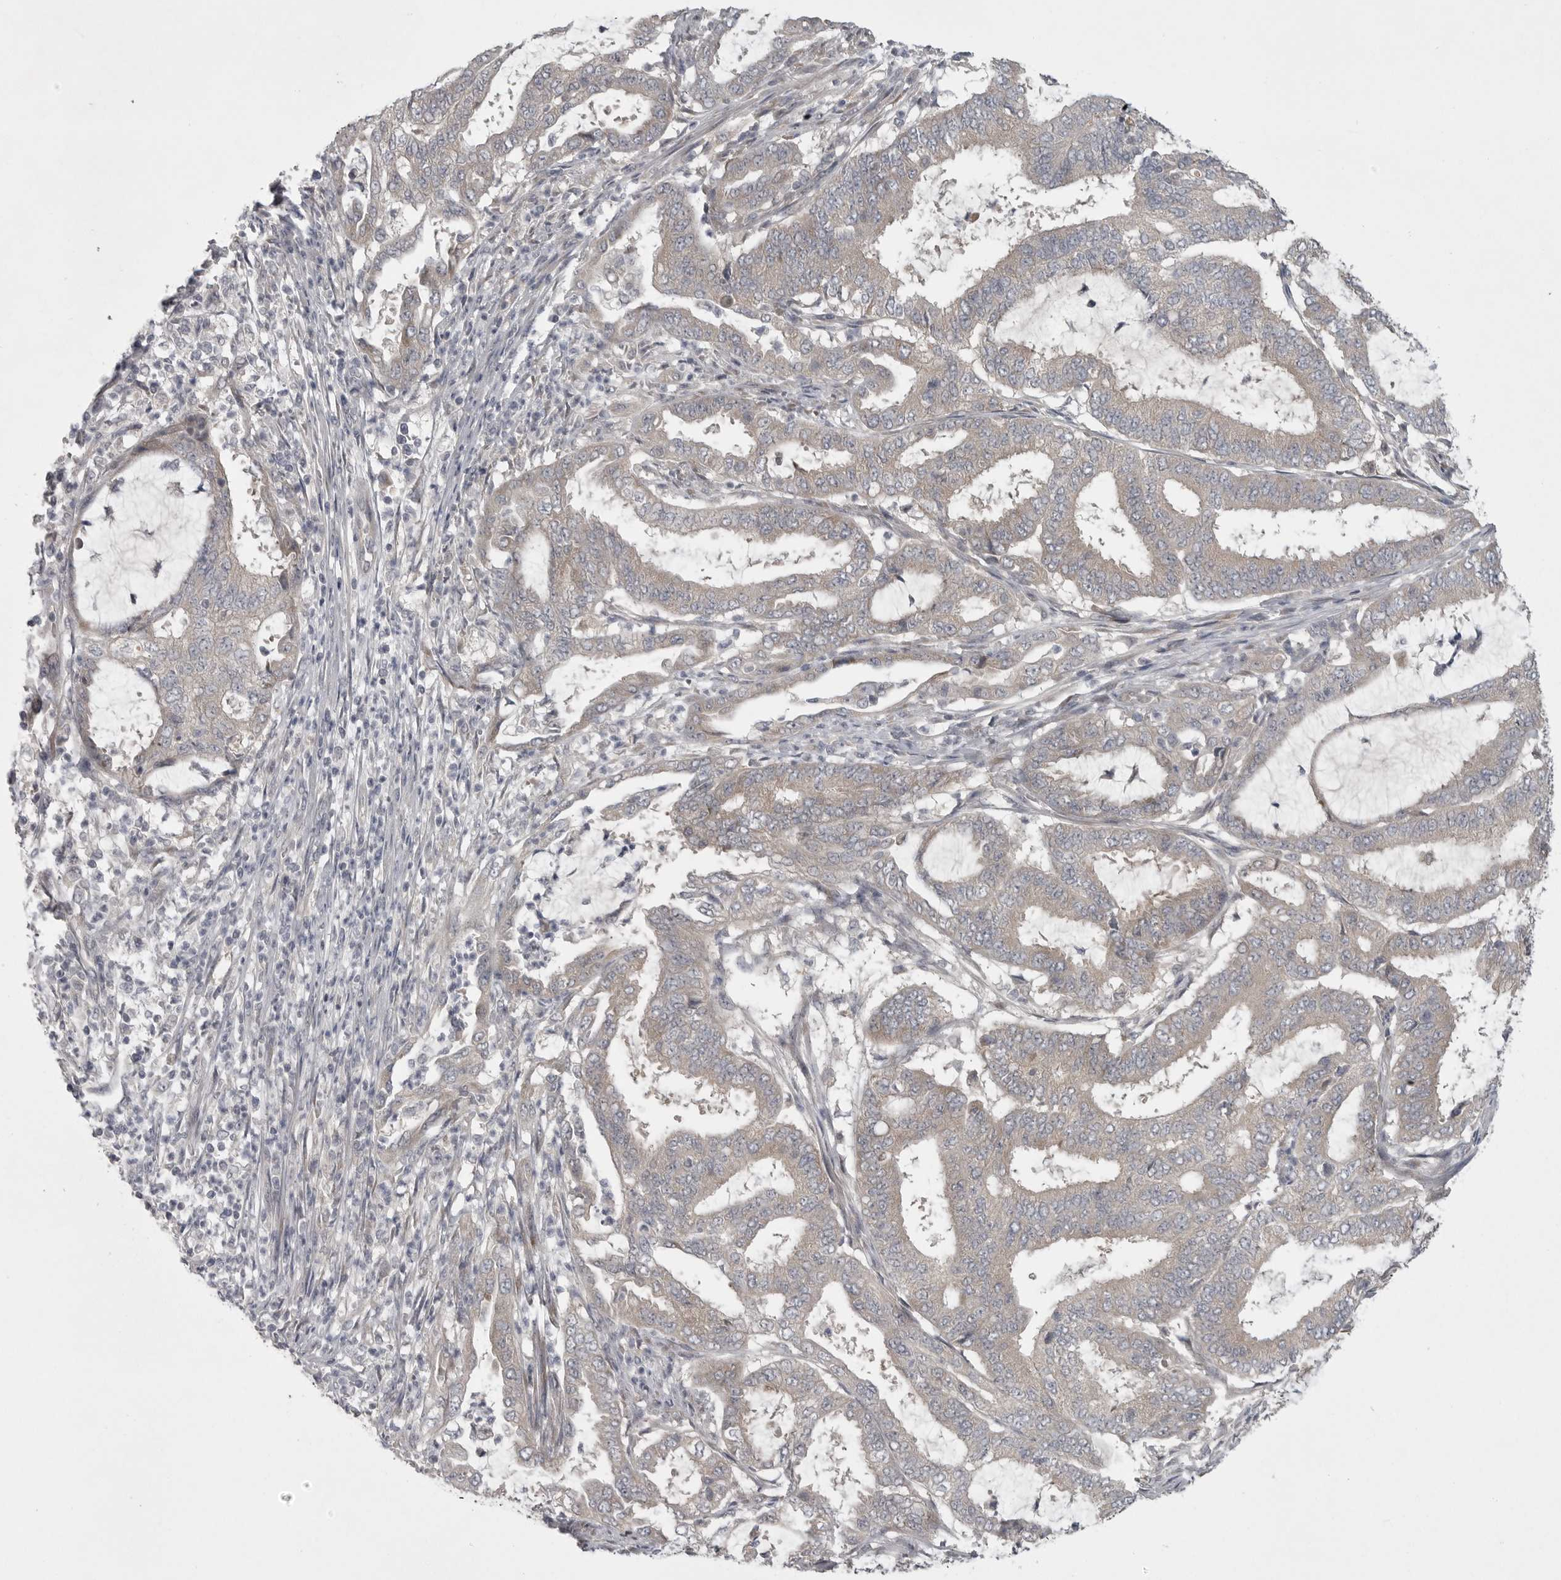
{"staining": {"intensity": "weak", "quantity": "<25%", "location": "cytoplasmic/membranous"}, "tissue": "endometrial cancer", "cell_type": "Tumor cells", "image_type": "cancer", "snomed": [{"axis": "morphology", "description": "Adenocarcinoma, NOS"}, {"axis": "topography", "description": "Endometrium"}], "caption": "Human endometrial cancer (adenocarcinoma) stained for a protein using immunohistochemistry (IHC) exhibits no positivity in tumor cells.", "gene": "PHF13", "patient": {"sex": "female", "age": 51}}